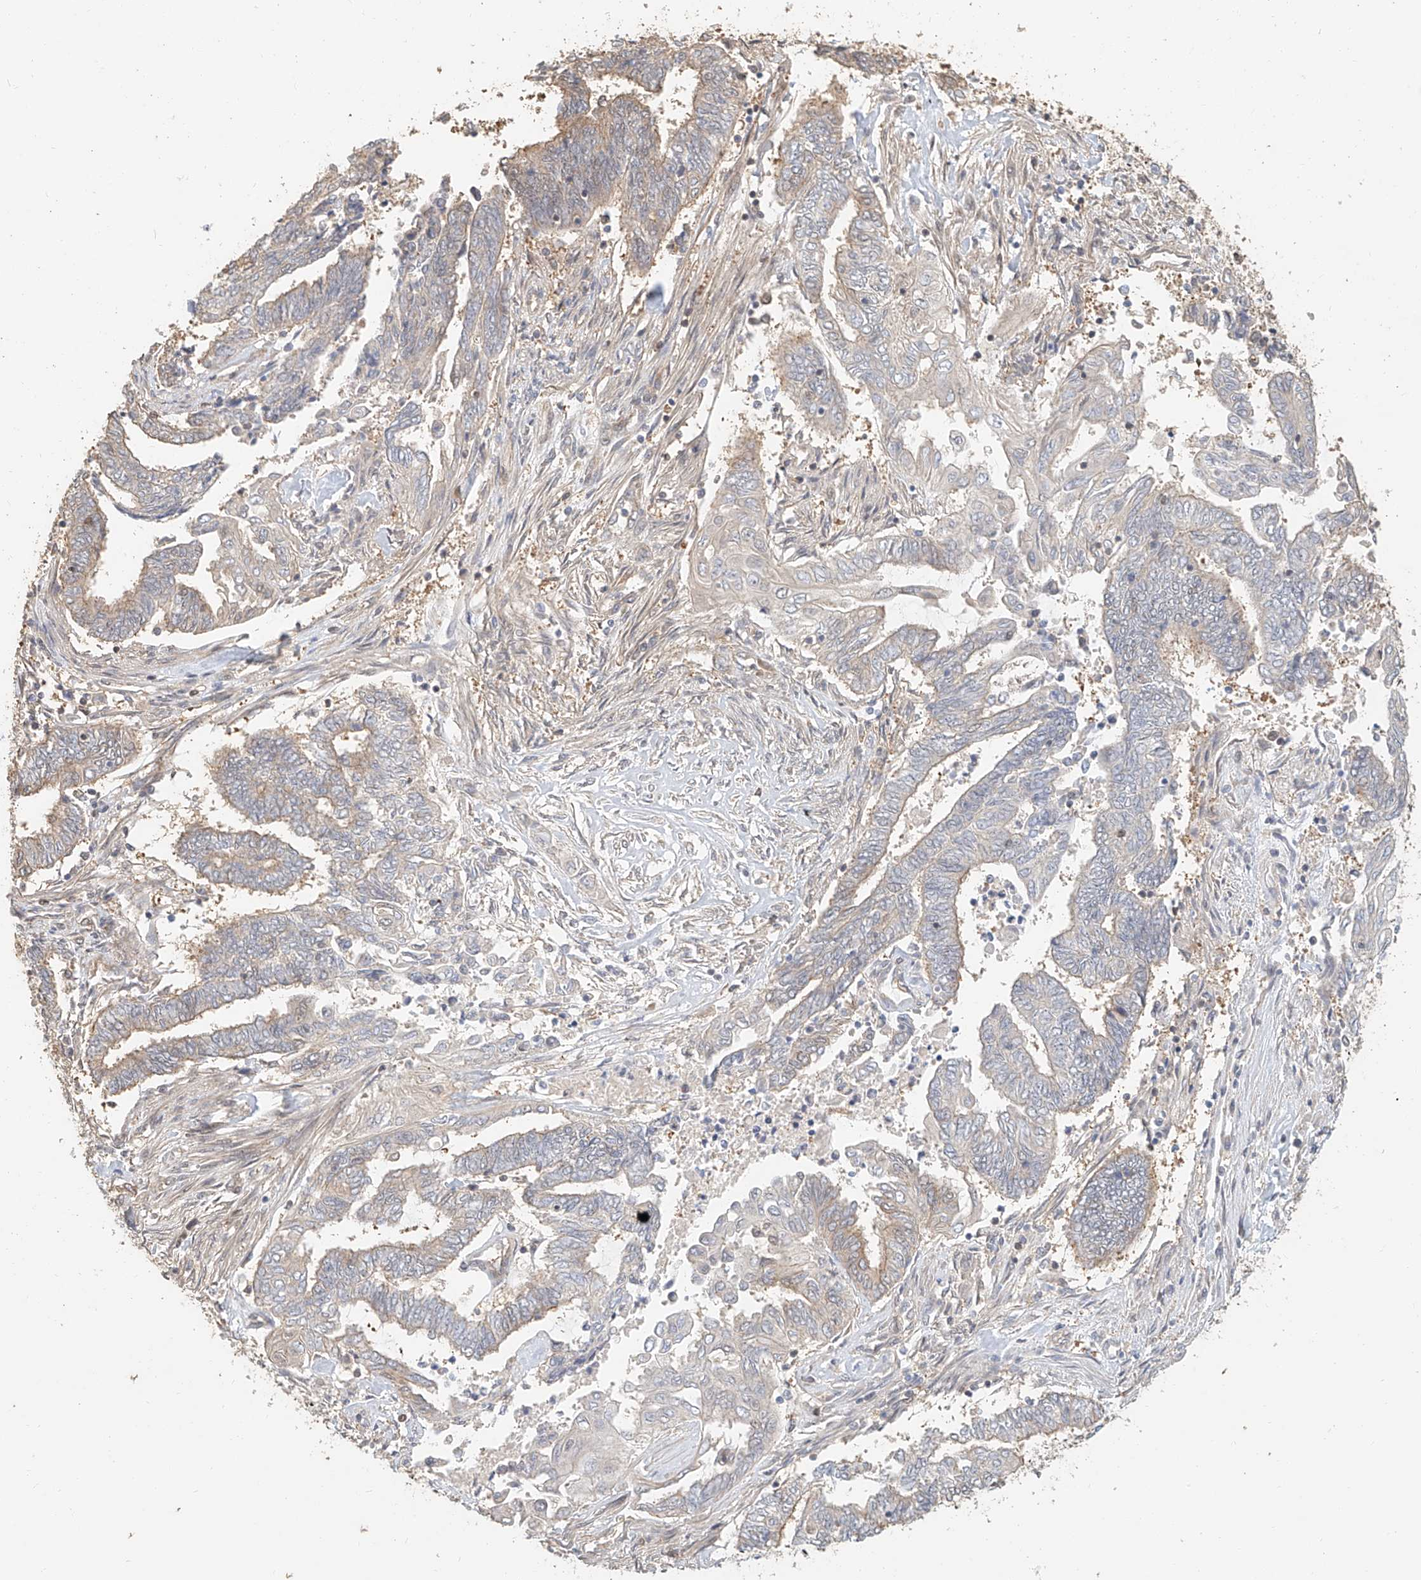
{"staining": {"intensity": "weak", "quantity": "25%-75%", "location": "cytoplasmic/membranous"}, "tissue": "endometrial cancer", "cell_type": "Tumor cells", "image_type": "cancer", "snomed": [{"axis": "morphology", "description": "Adenocarcinoma, NOS"}, {"axis": "topography", "description": "Uterus"}, {"axis": "topography", "description": "Endometrium"}], "caption": "Protein staining of endometrial adenocarcinoma tissue reveals weak cytoplasmic/membranous staining in about 25%-75% of tumor cells.", "gene": "NAP1L1", "patient": {"sex": "female", "age": 70}}